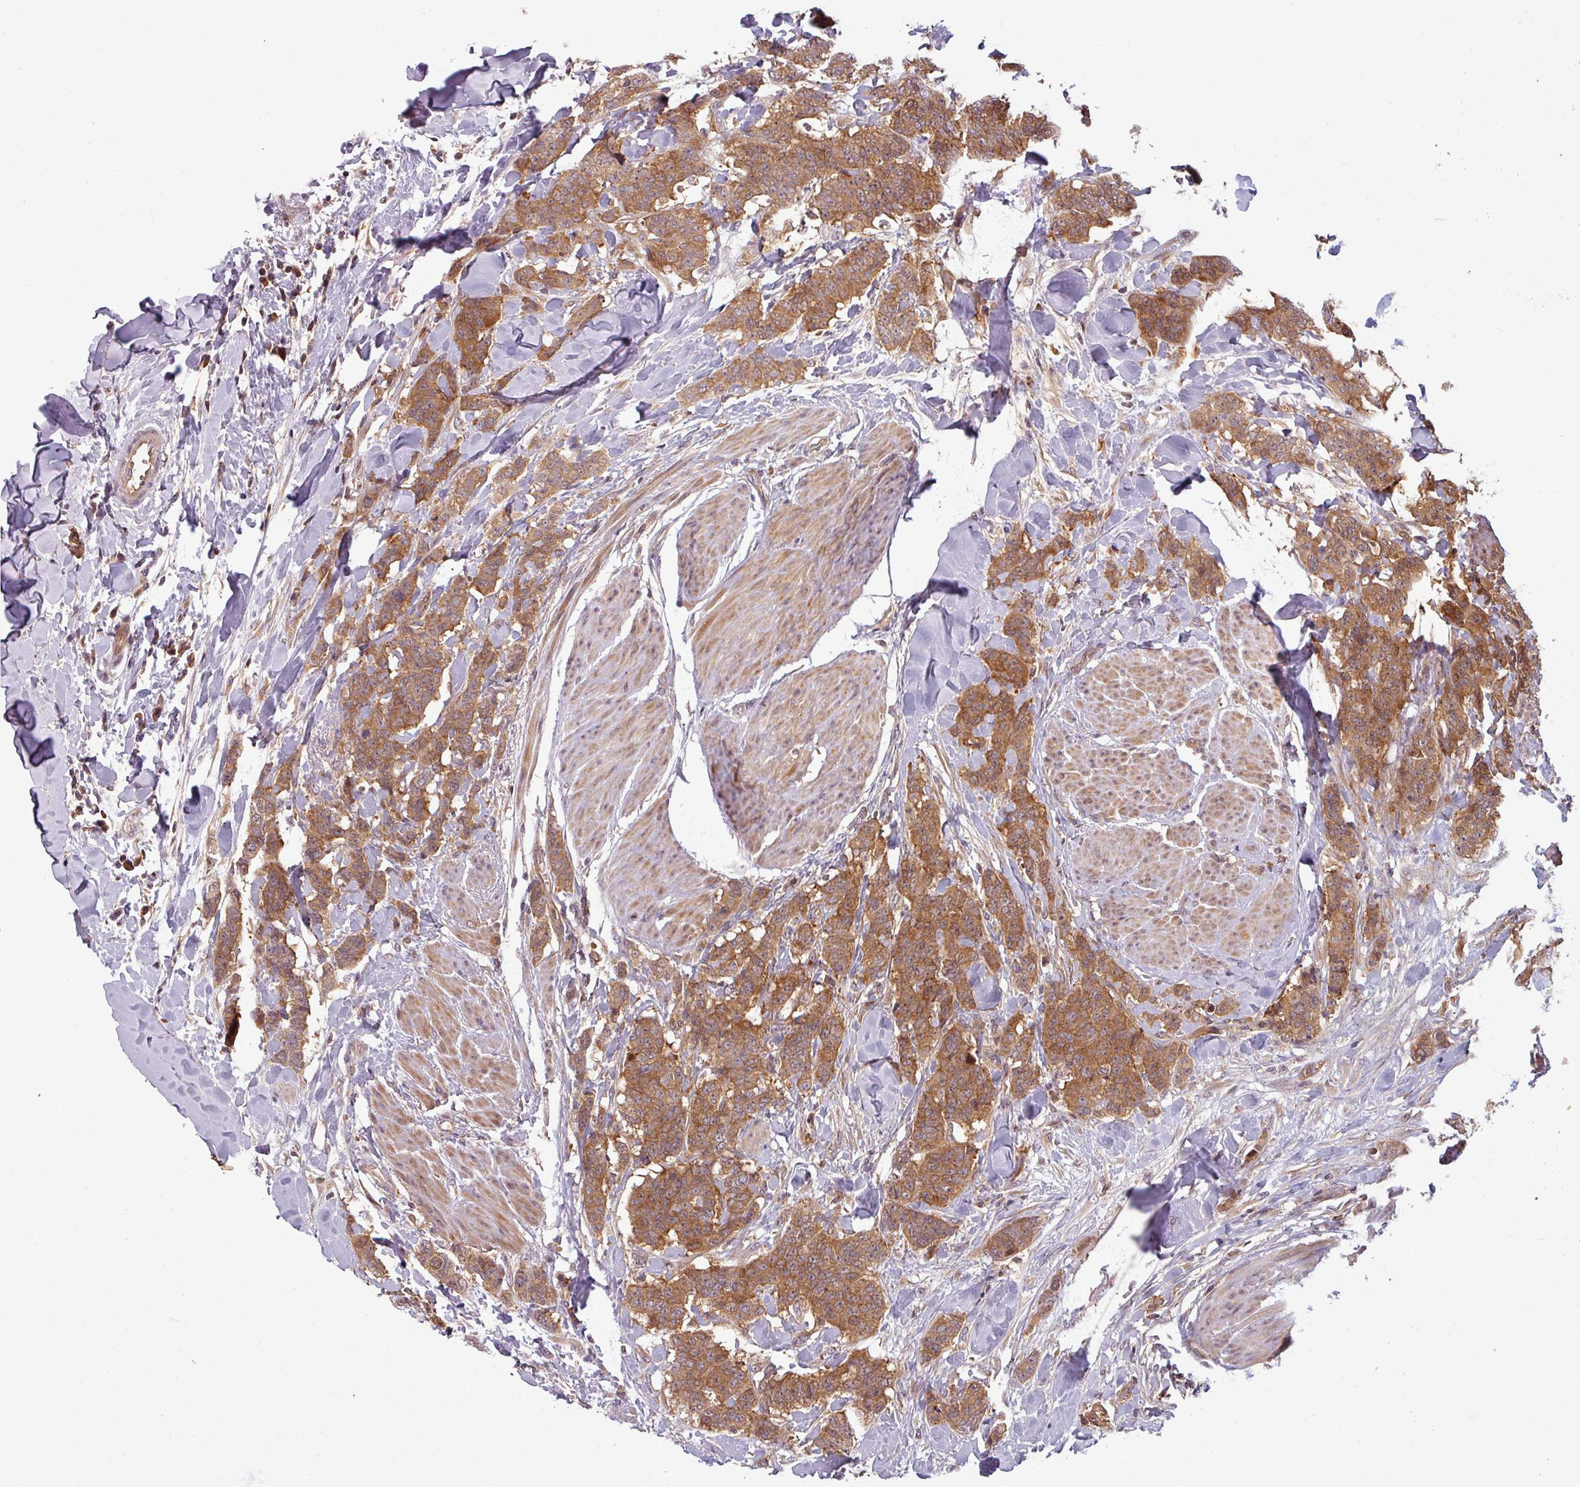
{"staining": {"intensity": "strong", "quantity": ">75%", "location": "cytoplasmic/membranous"}, "tissue": "breast cancer", "cell_type": "Tumor cells", "image_type": "cancer", "snomed": [{"axis": "morphology", "description": "Duct carcinoma"}, {"axis": "topography", "description": "Breast"}], "caption": "This histopathology image shows breast cancer stained with immunohistochemistry to label a protein in brown. The cytoplasmic/membranous of tumor cells show strong positivity for the protein. Nuclei are counter-stained blue.", "gene": "GSKIP", "patient": {"sex": "female", "age": 40}}